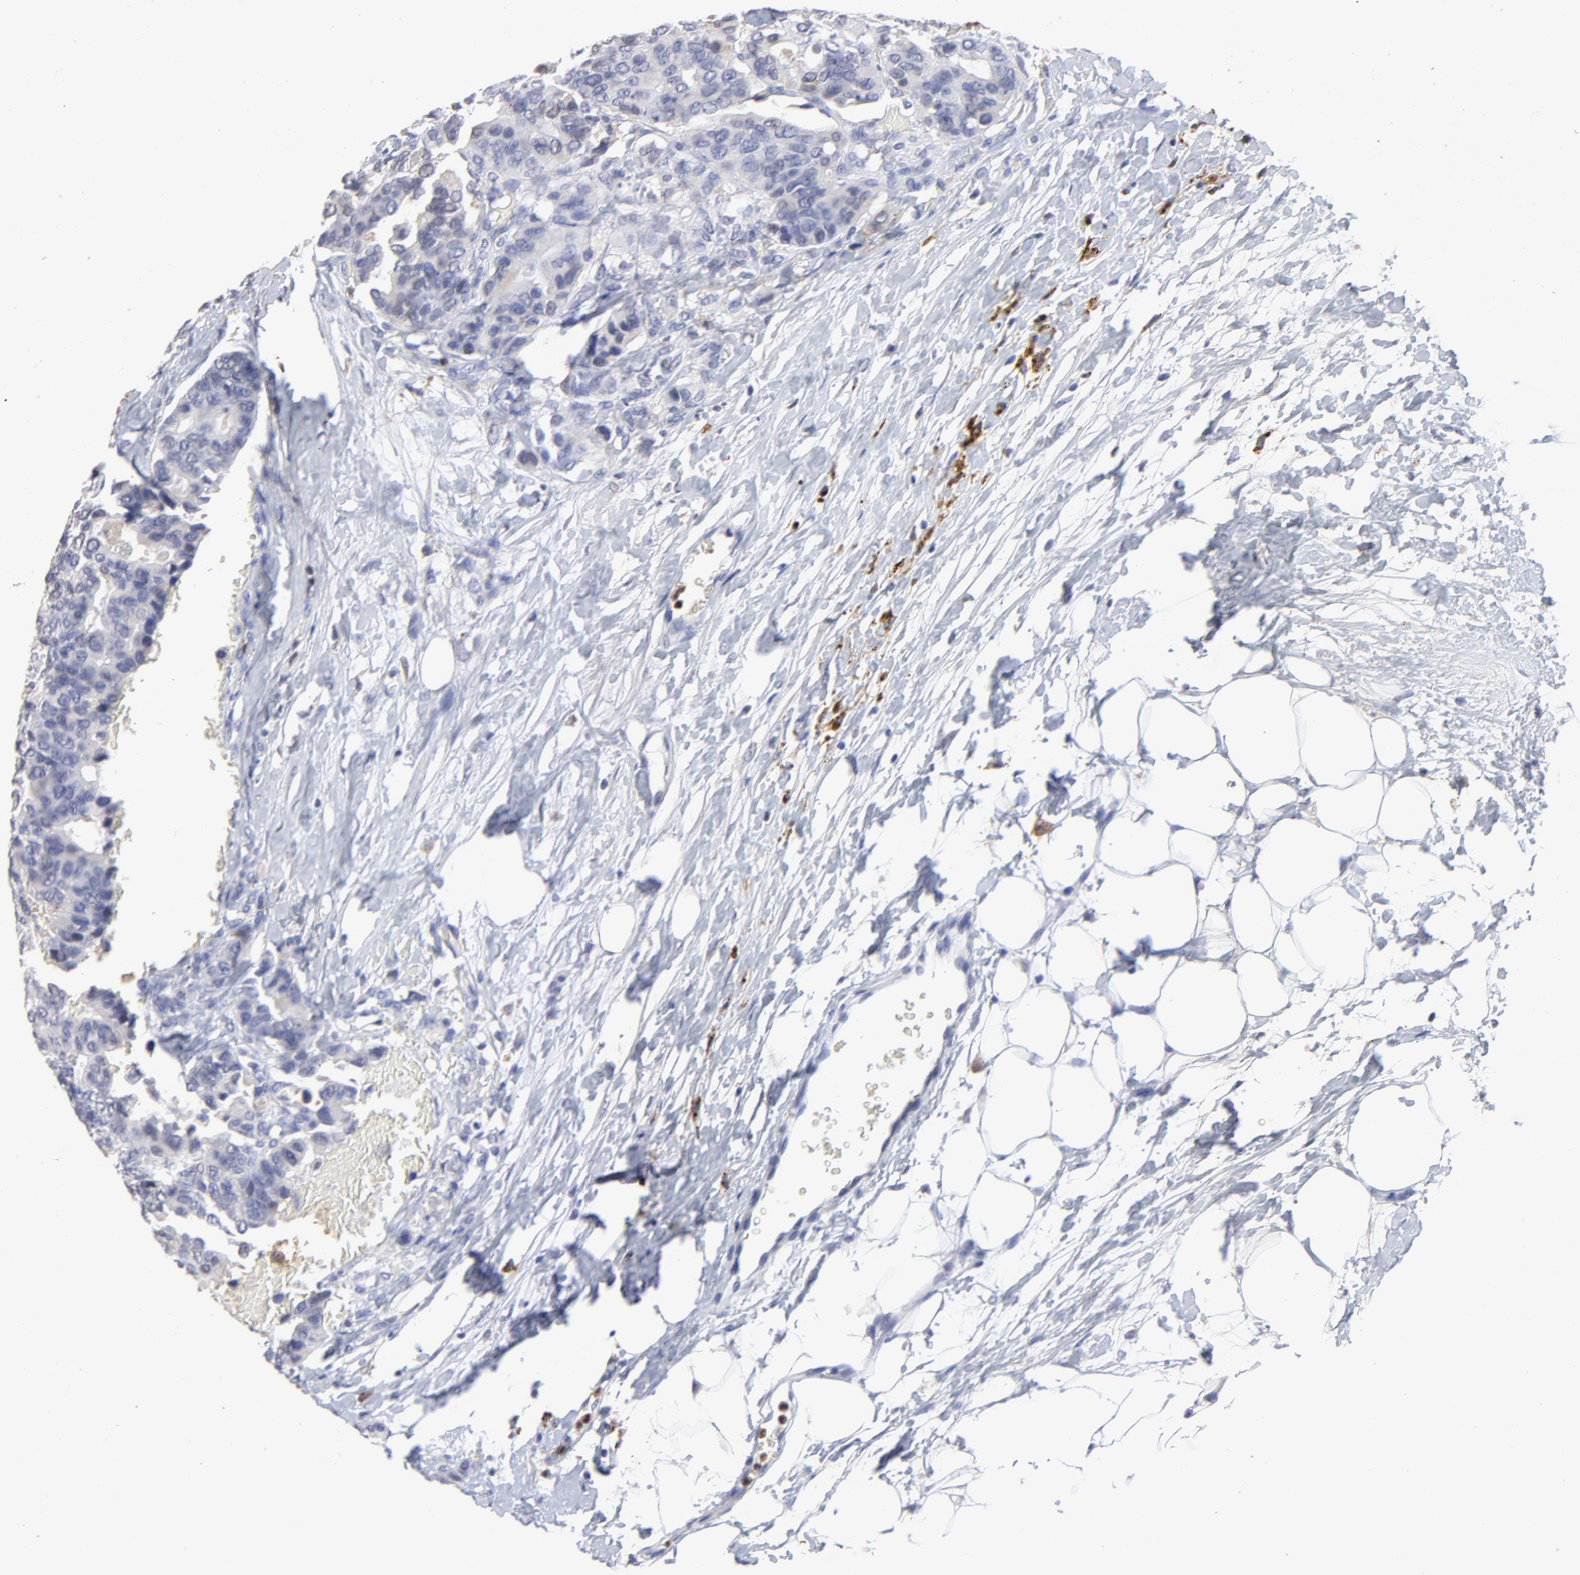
{"staining": {"intensity": "negative", "quantity": "none", "location": "none"}, "tissue": "breast cancer", "cell_type": "Tumor cells", "image_type": "cancer", "snomed": [{"axis": "morphology", "description": "Duct carcinoma"}, {"axis": "topography", "description": "Breast"}], "caption": "The image demonstrates no significant positivity in tumor cells of breast infiltrating ductal carcinoma.", "gene": "SMARCA1", "patient": {"sex": "female", "age": 69}}